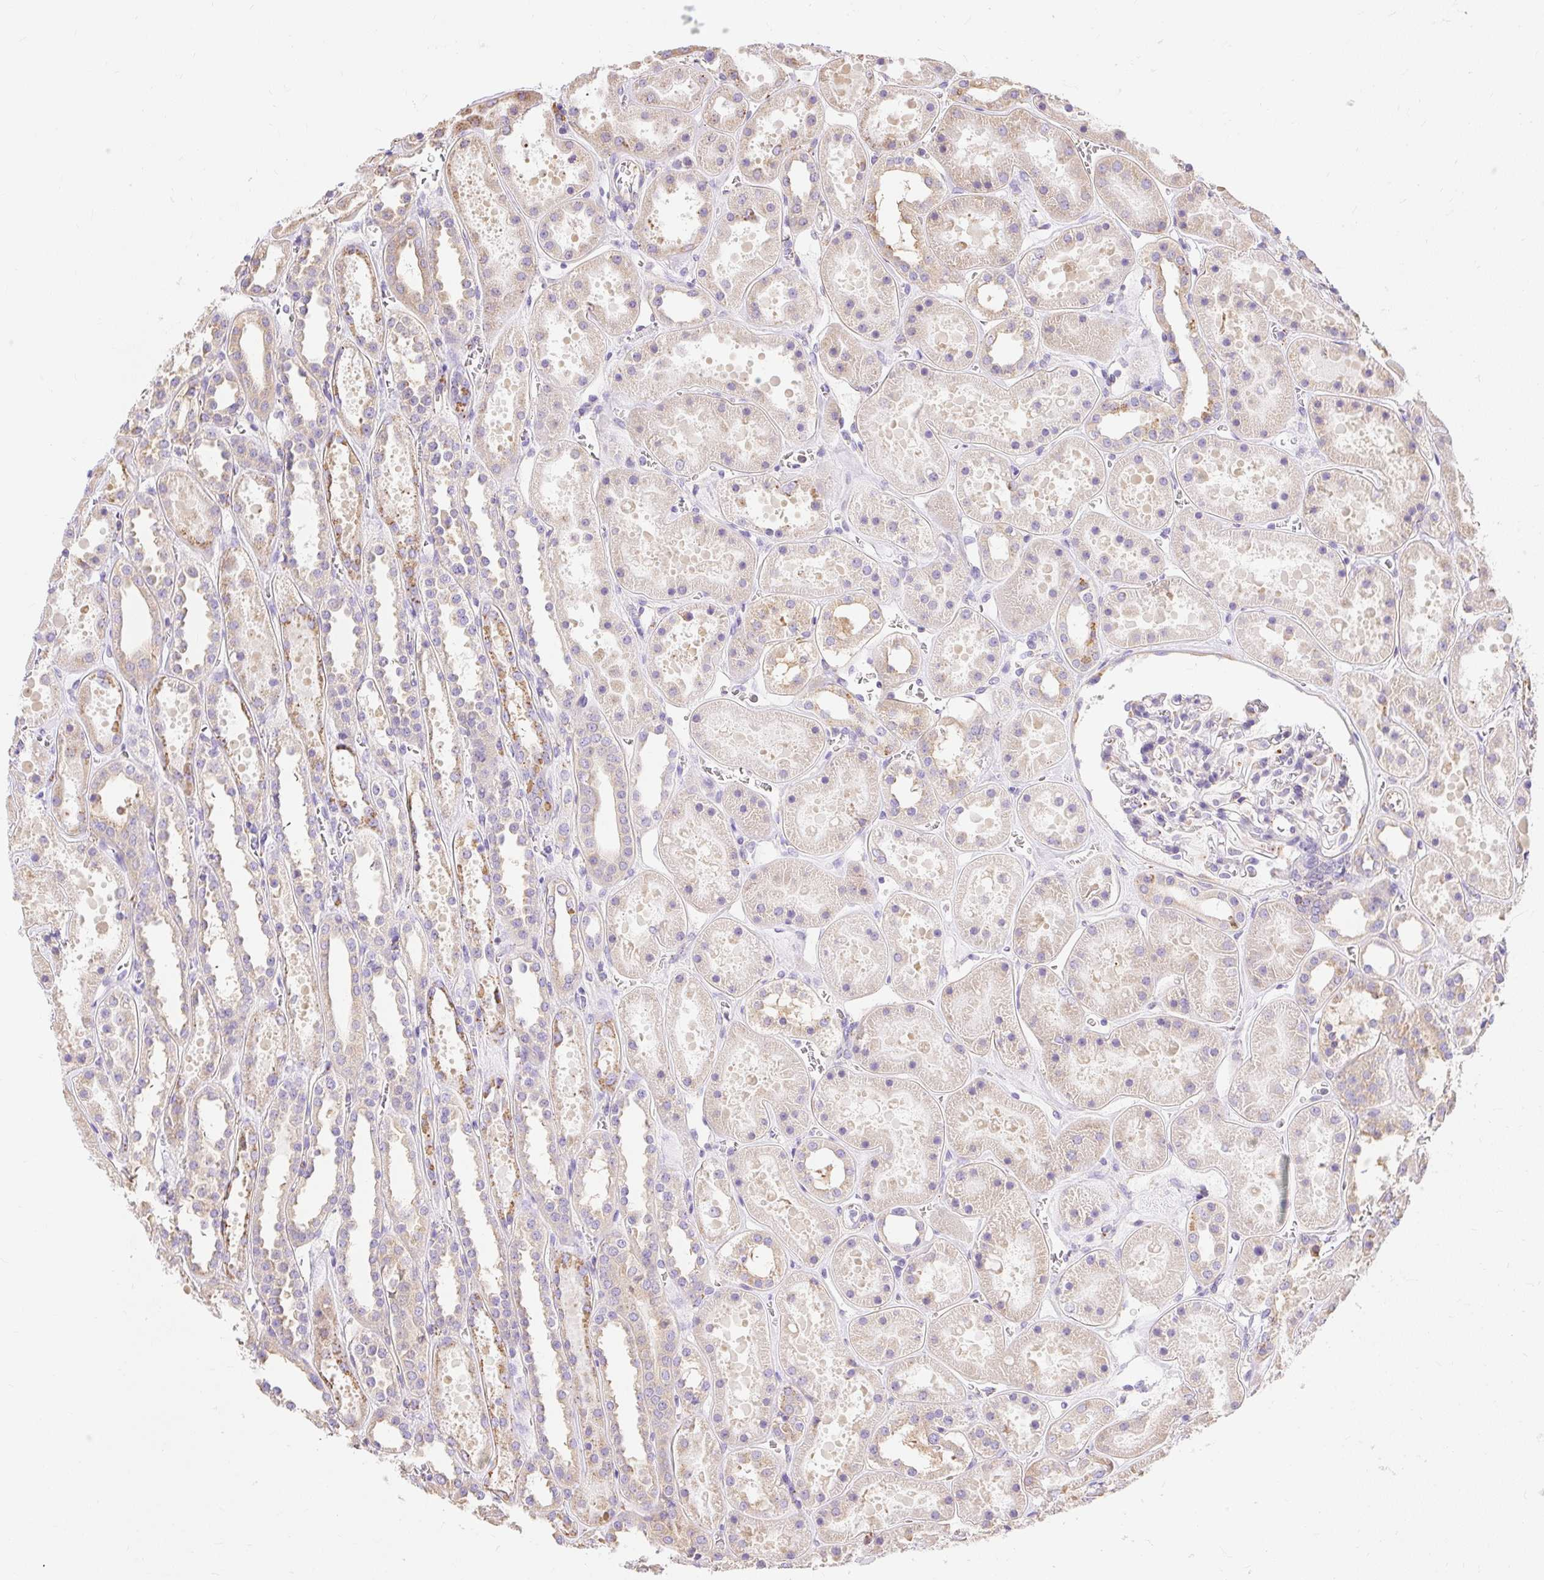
{"staining": {"intensity": "moderate", "quantity": "<25%", "location": "cytoplasmic/membranous"}, "tissue": "kidney", "cell_type": "Cells in glomeruli", "image_type": "normal", "snomed": [{"axis": "morphology", "description": "Normal tissue, NOS"}, {"axis": "topography", "description": "Kidney"}], "caption": "This histopathology image reveals immunohistochemistry staining of benign kidney, with low moderate cytoplasmic/membranous staining in about <25% of cells in glomeruli.", "gene": "ENSG00000260836", "patient": {"sex": "female", "age": 41}}